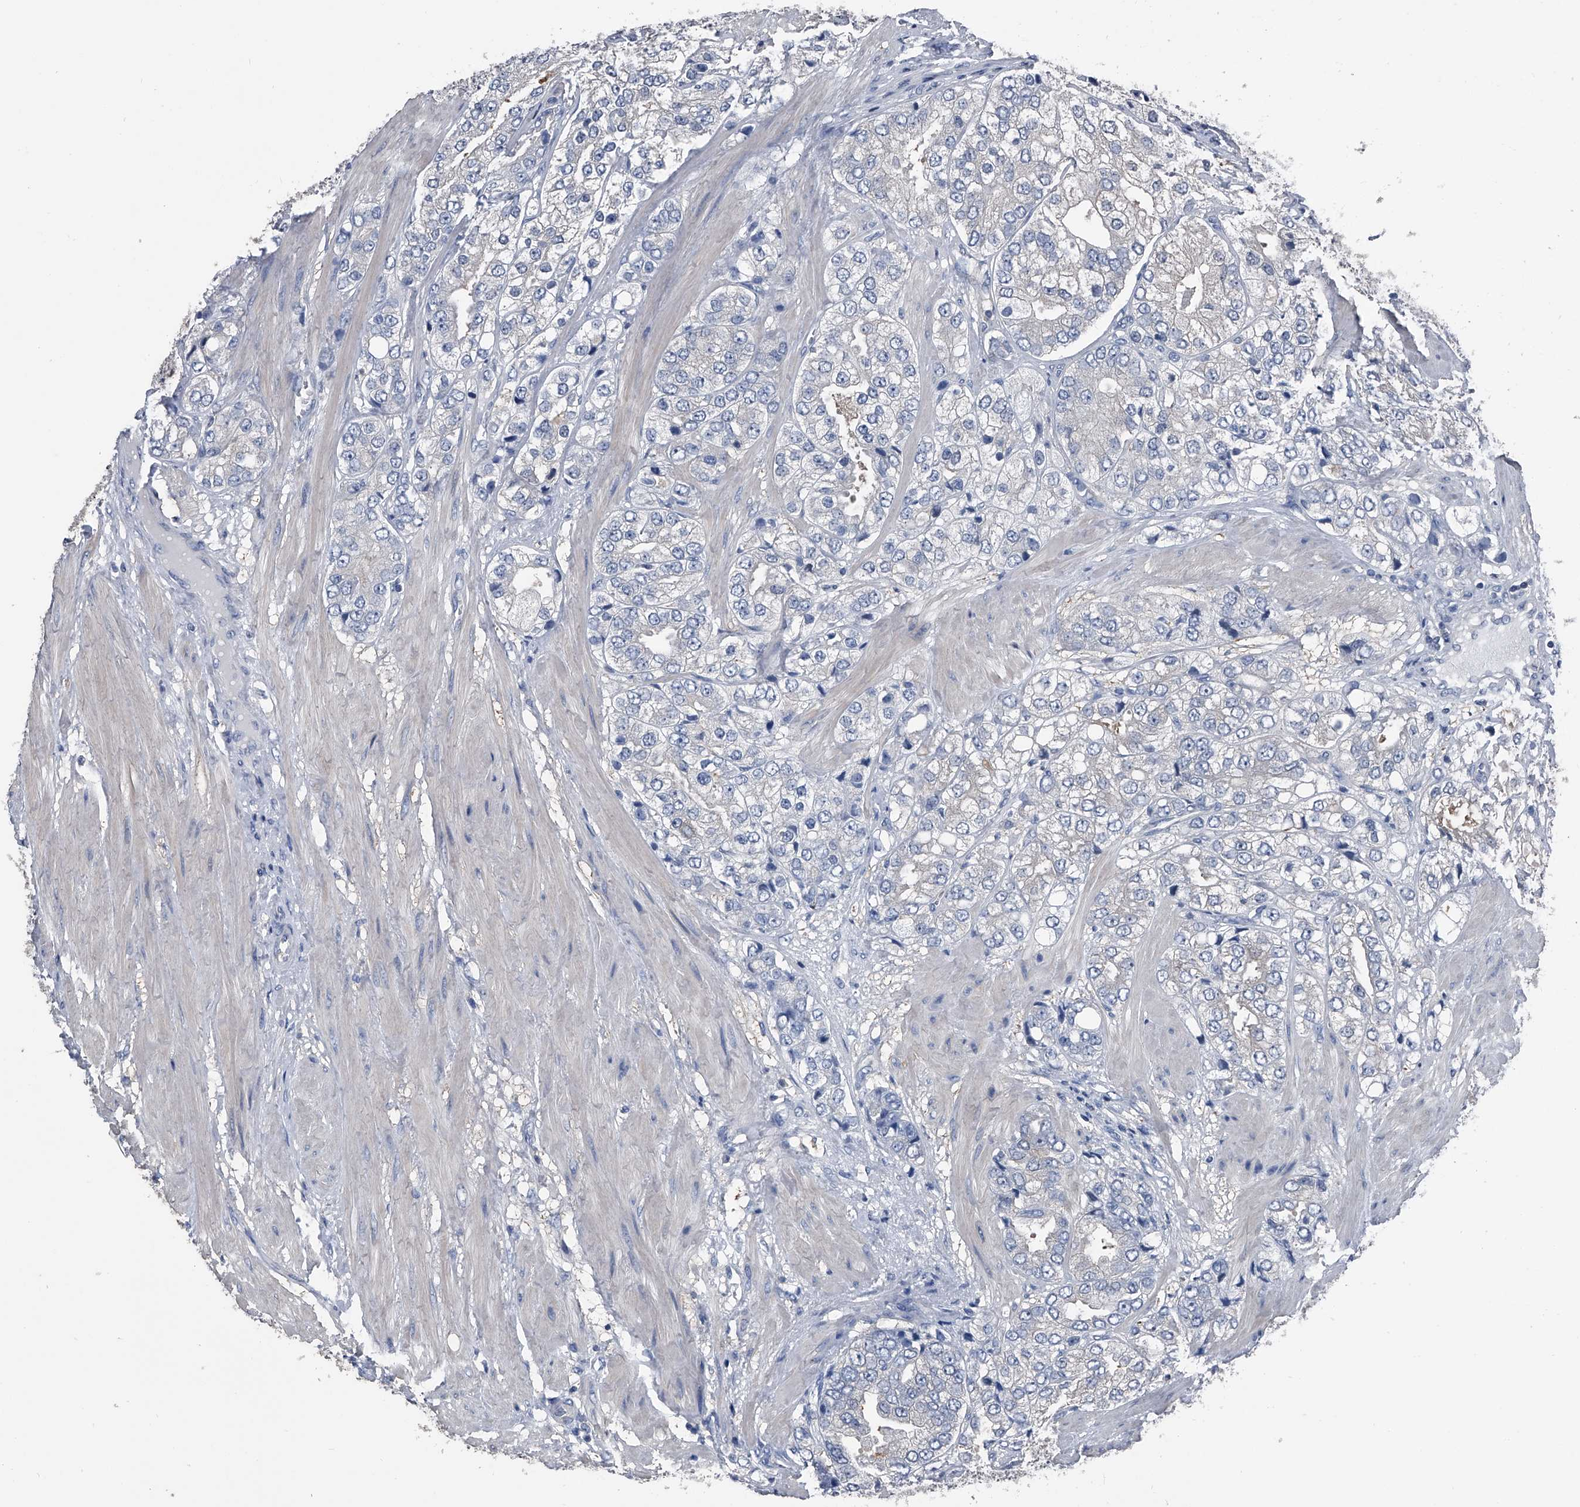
{"staining": {"intensity": "negative", "quantity": "none", "location": "none"}, "tissue": "prostate cancer", "cell_type": "Tumor cells", "image_type": "cancer", "snomed": [{"axis": "morphology", "description": "Adenocarcinoma, High grade"}, {"axis": "topography", "description": "Prostate"}], "caption": "This image is of high-grade adenocarcinoma (prostate) stained with immunohistochemistry (IHC) to label a protein in brown with the nuclei are counter-stained blue. There is no positivity in tumor cells. (DAB immunohistochemistry (IHC), high magnification).", "gene": "KIF13A", "patient": {"sex": "male", "age": 50}}